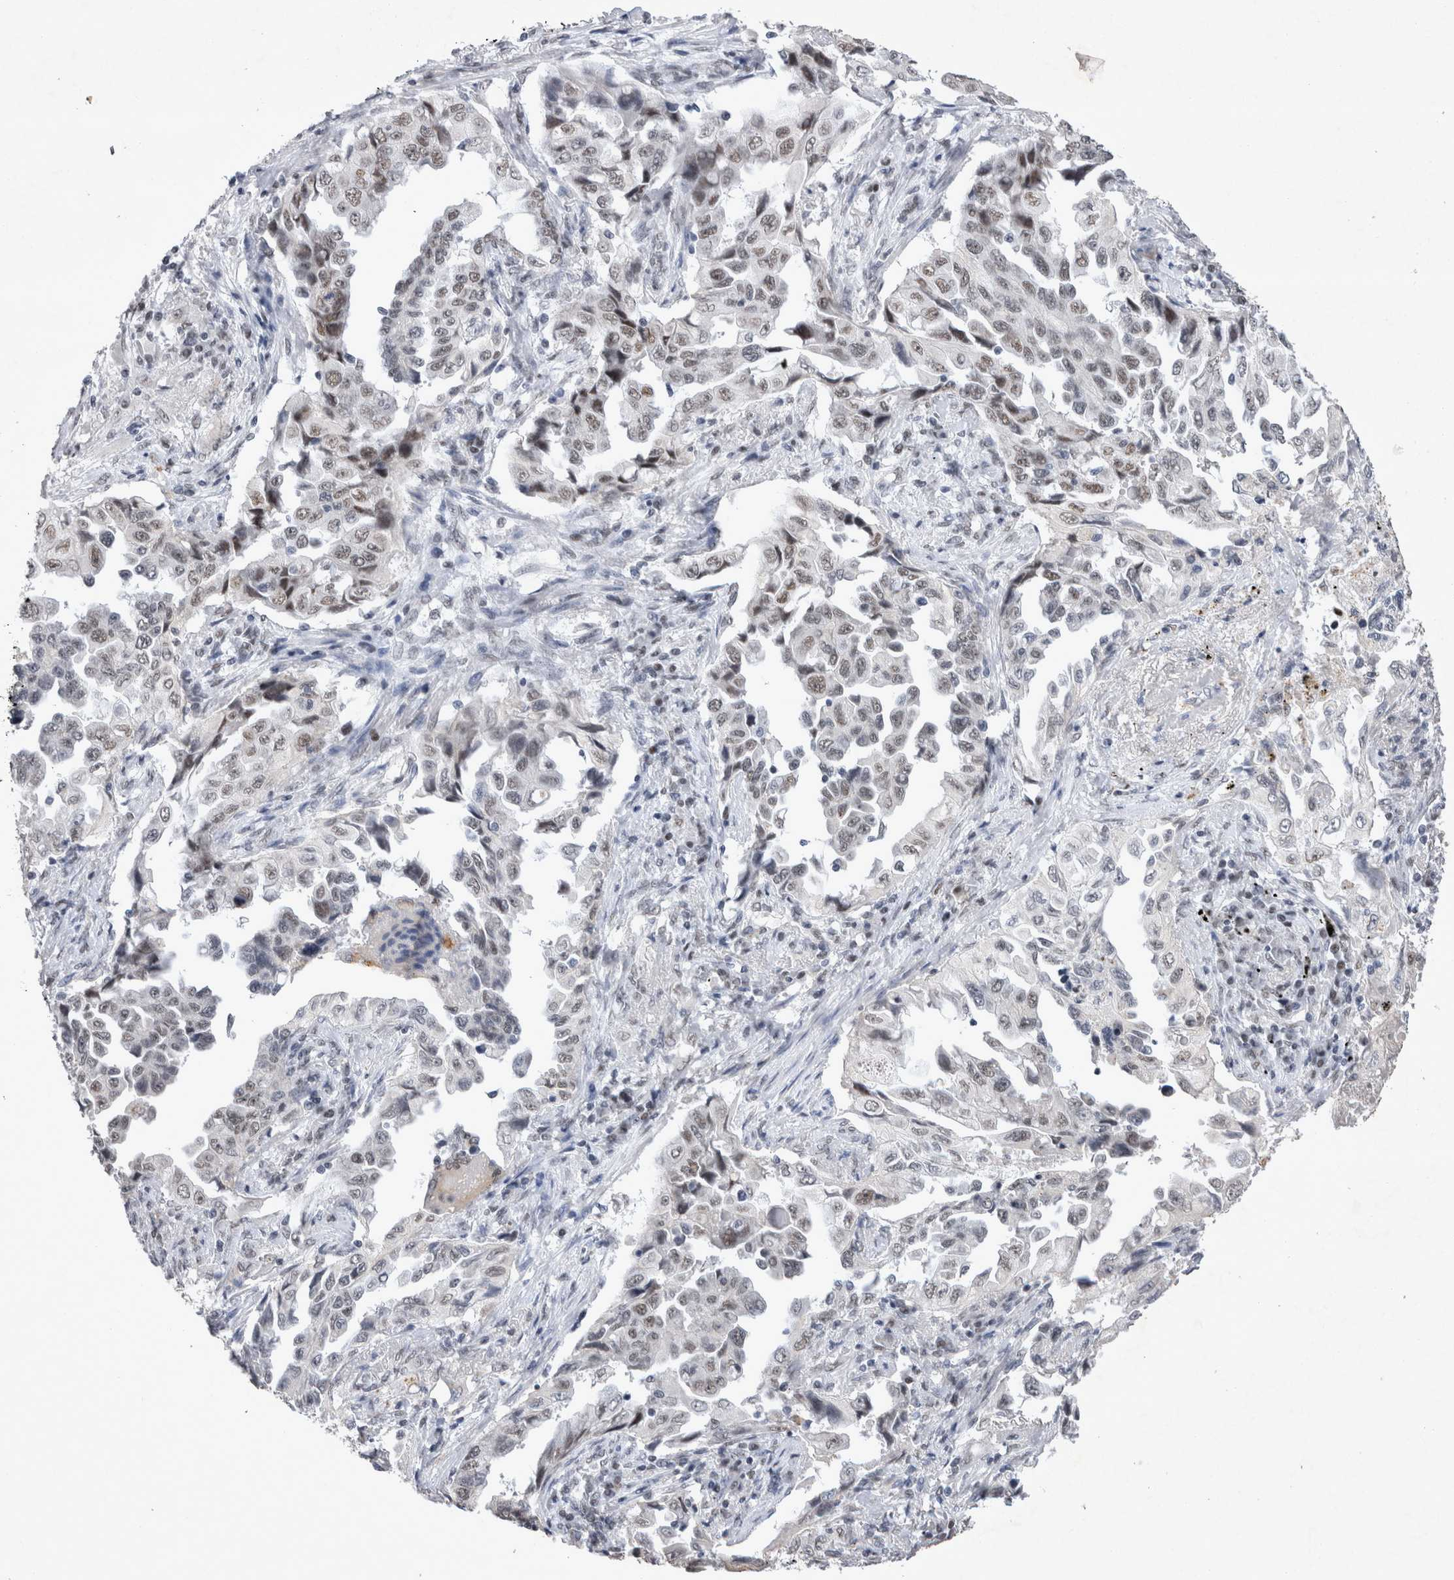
{"staining": {"intensity": "weak", "quantity": "25%-75%", "location": "nuclear"}, "tissue": "lung cancer", "cell_type": "Tumor cells", "image_type": "cancer", "snomed": [{"axis": "morphology", "description": "Adenocarcinoma, NOS"}, {"axis": "topography", "description": "Lung"}], "caption": "High-magnification brightfield microscopy of lung cancer (adenocarcinoma) stained with DAB (brown) and counterstained with hematoxylin (blue). tumor cells exhibit weak nuclear staining is appreciated in about25%-75% of cells. The staining was performed using DAB to visualize the protein expression in brown, while the nuclei were stained in blue with hematoxylin (Magnification: 20x).", "gene": "RBM6", "patient": {"sex": "female", "age": 51}}